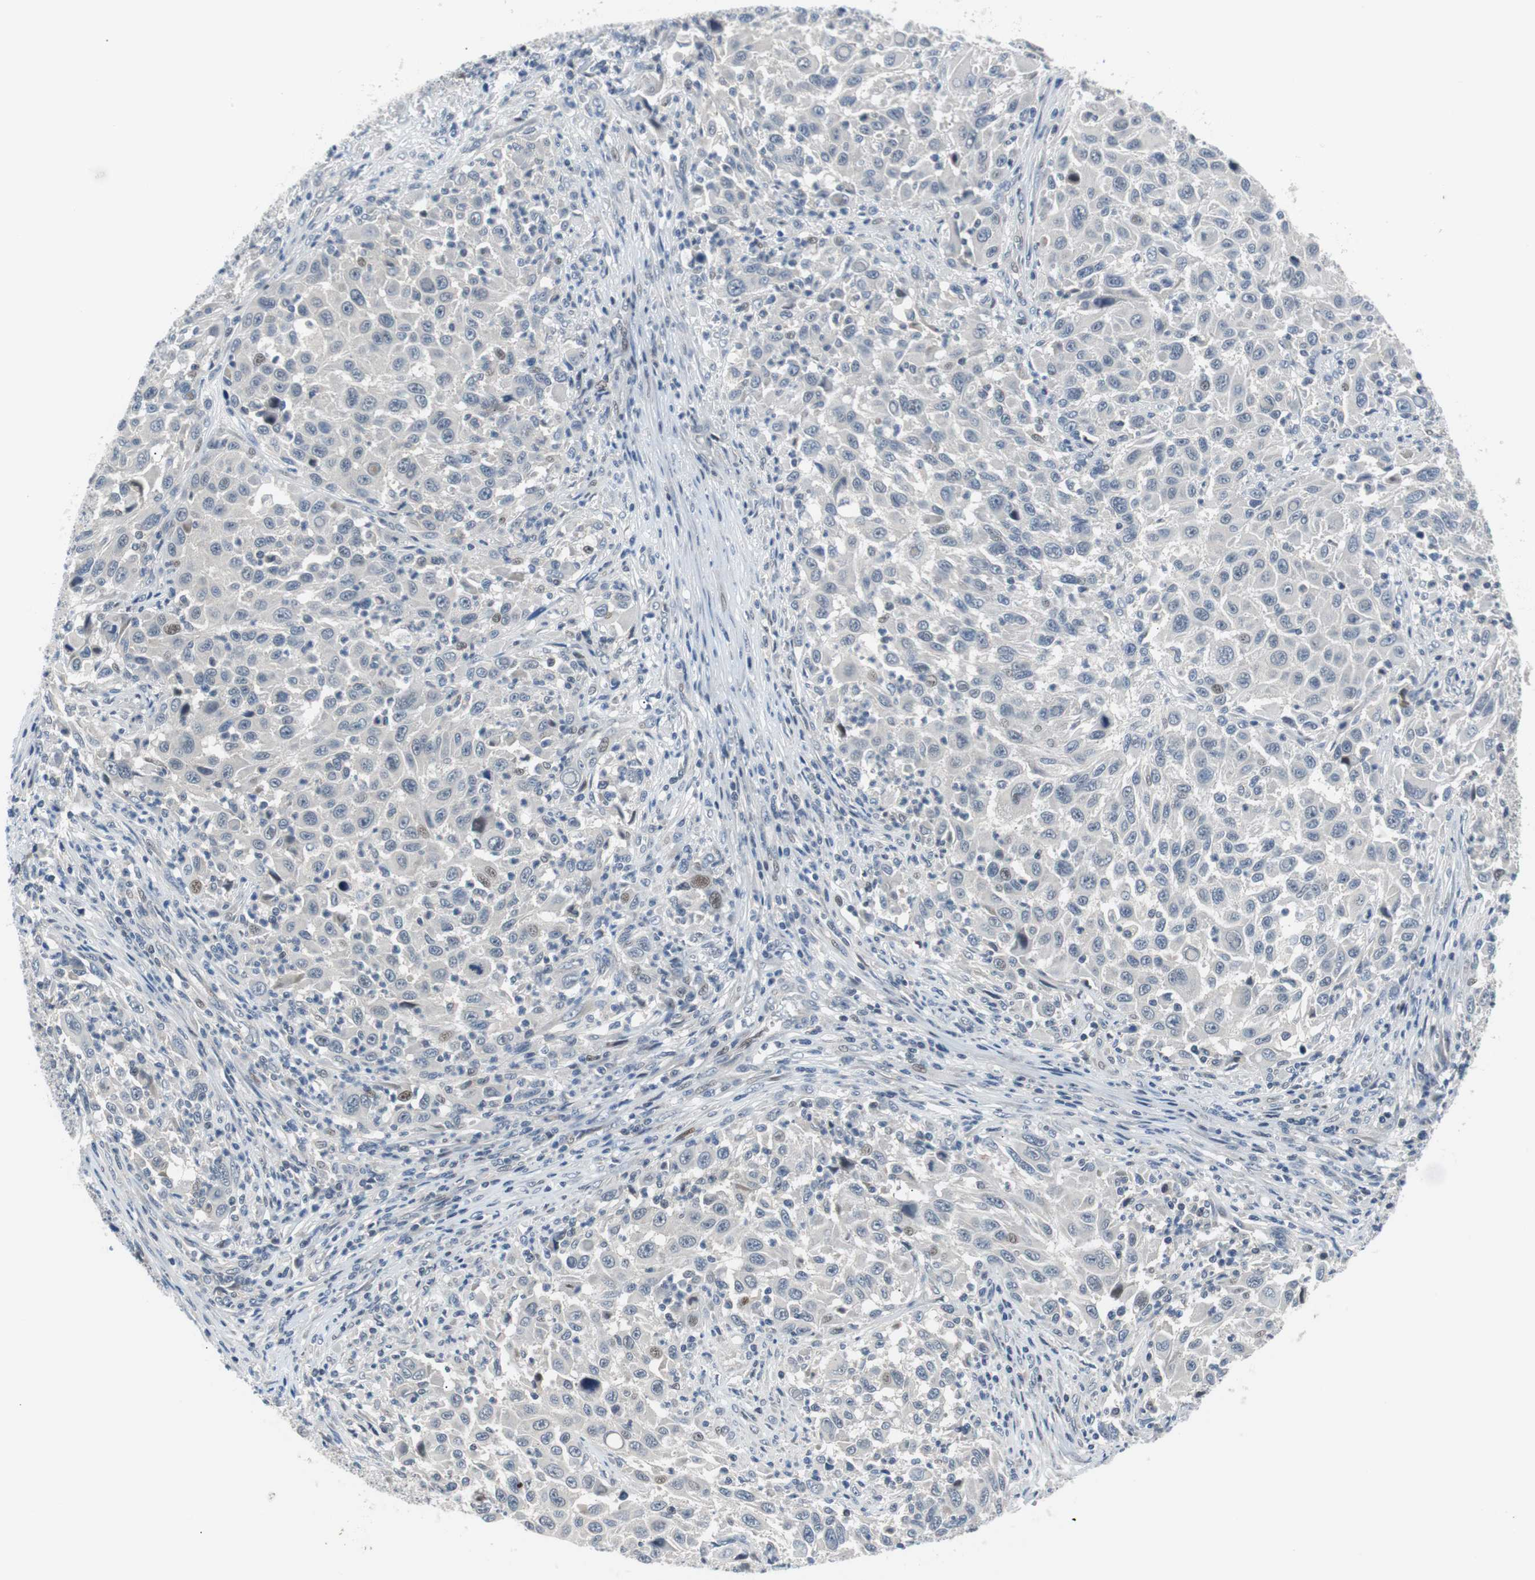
{"staining": {"intensity": "negative", "quantity": "none", "location": "none"}, "tissue": "melanoma", "cell_type": "Tumor cells", "image_type": "cancer", "snomed": [{"axis": "morphology", "description": "Malignant melanoma, Metastatic site"}, {"axis": "topography", "description": "Lymph node"}], "caption": "Melanoma was stained to show a protein in brown. There is no significant positivity in tumor cells.", "gene": "MAP2K4", "patient": {"sex": "male", "age": 61}}